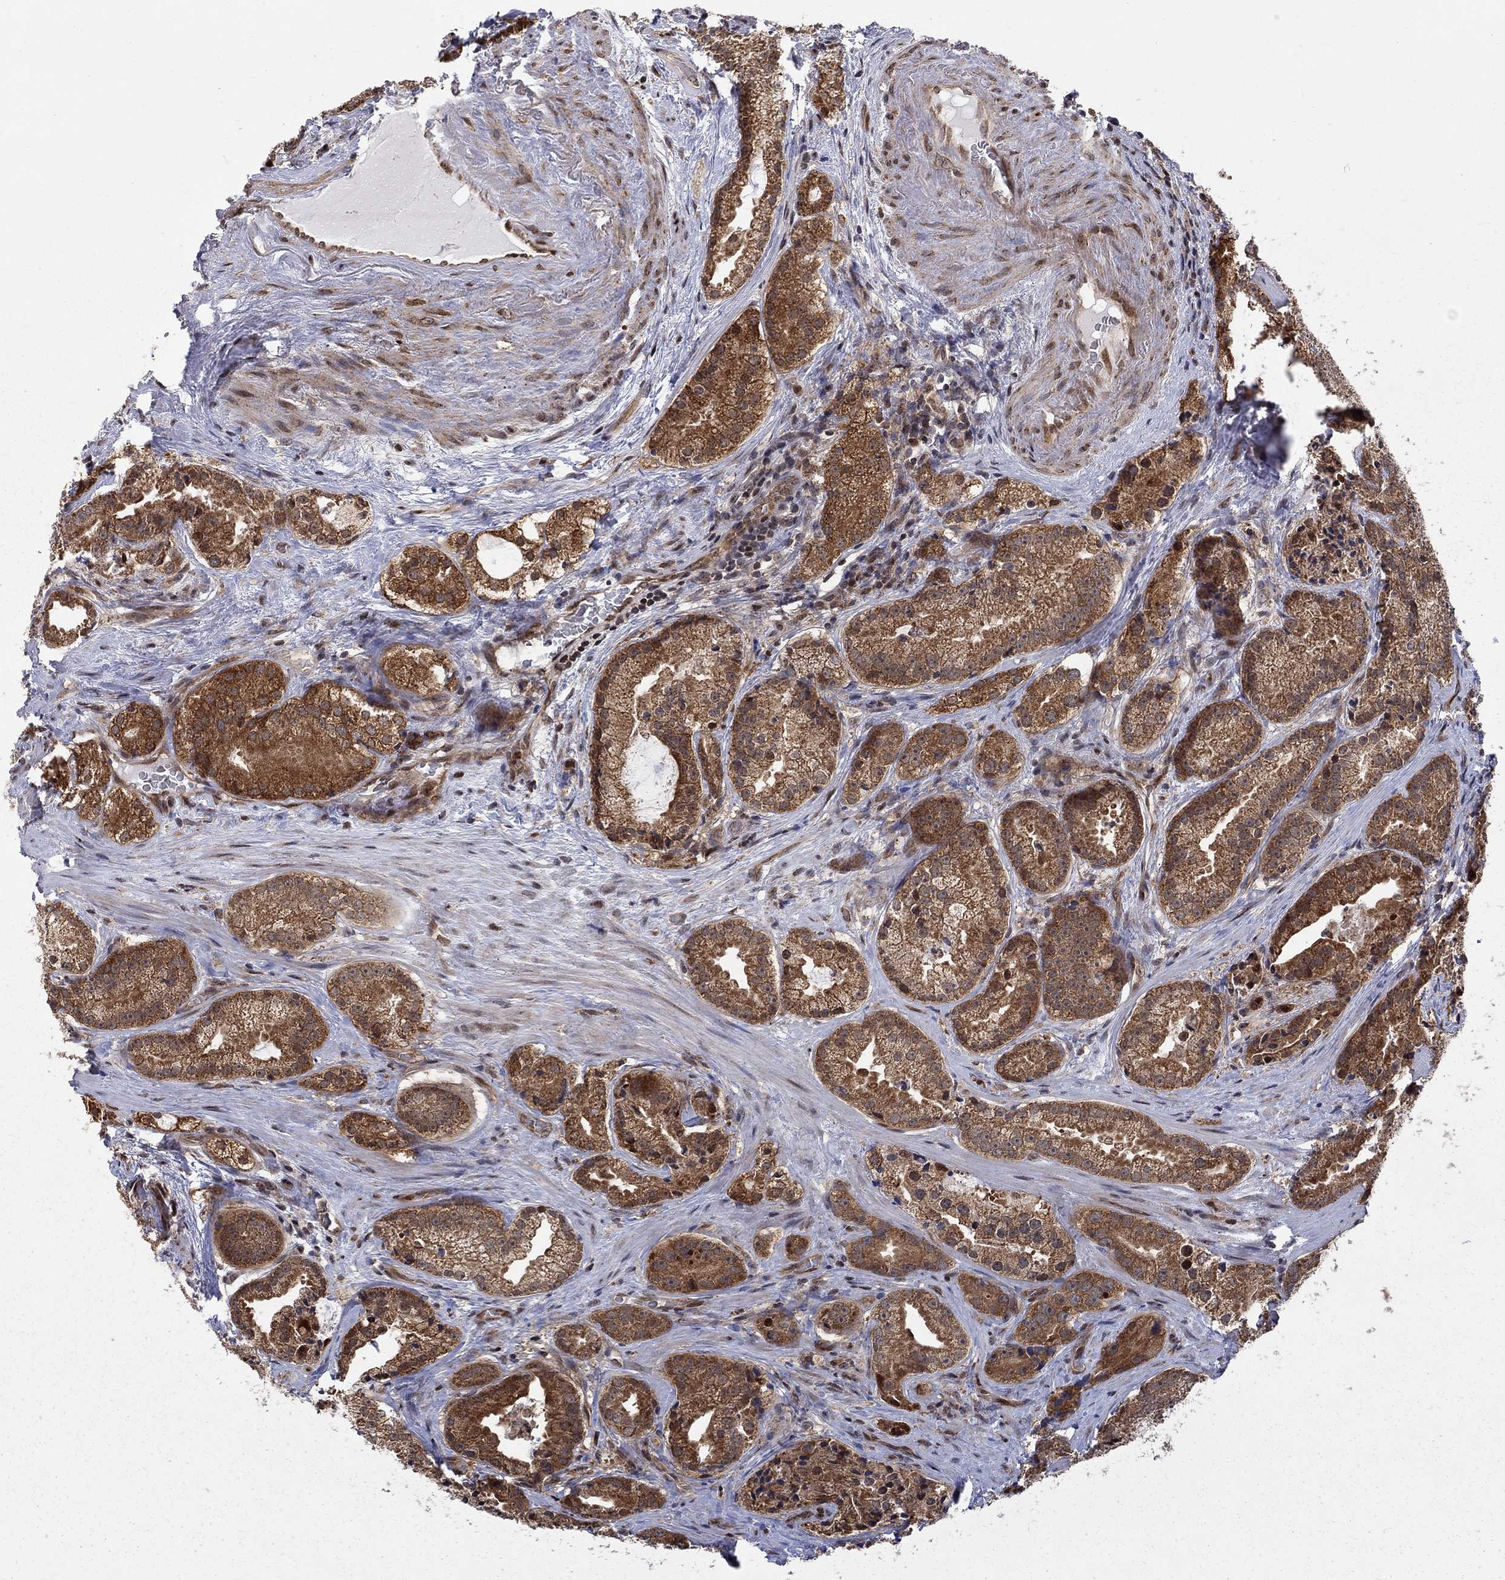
{"staining": {"intensity": "strong", "quantity": ">75%", "location": "cytoplasmic/membranous"}, "tissue": "prostate cancer", "cell_type": "Tumor cells", "image_type": "cancer", "snomed": [{"axis": "morphology", "description": "Adenocarcinoma, NOS"}, {"axis": "morphology", "description": "Adenocarcinoma, High grade"}, {"axis": "topography", "description": "Prostate"}], "caption": "Immunohistochemistry staining of prostate cancer, which demonstrates high levels of strong cytoplasmic/membranous expression in approximately >75% of tumor cells indicating strong cytoplasmic/membranous protein positivity. The staining was performed using DAB (3,3'-diaminobenzidine) (brown) for protein detection and nuclei were counterstained in hematoxylin (blue).", "gene": "ELOB", "patient": {"sex": "male", "age": 64}}